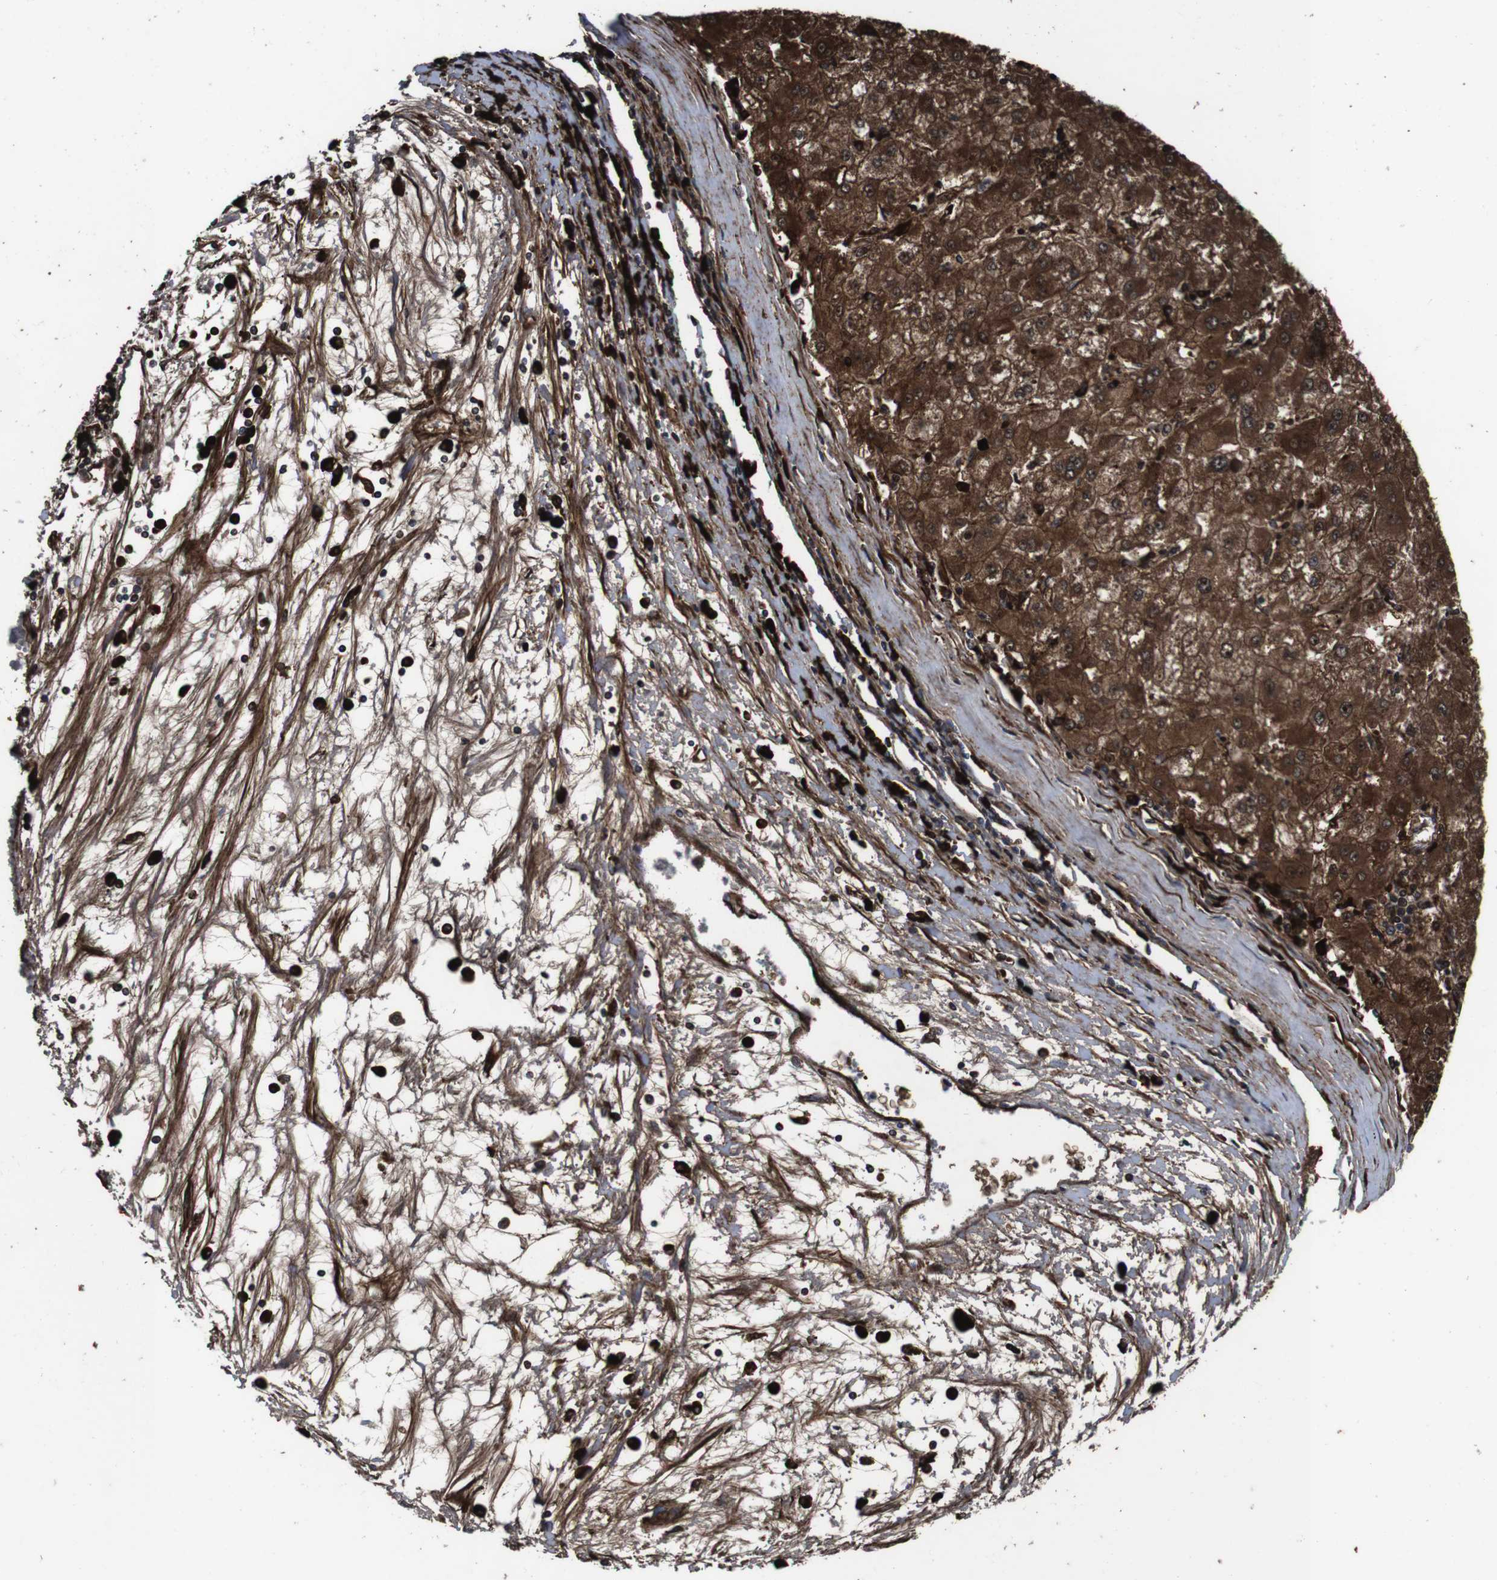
{"staining": {"intensity": "strong", "quantity": ">75%", "location": "cytoplasmic/membranous"}, "tissue": "liver cancer", "cell_type": "Tumor cells", "image_type": "cancer", "snomed": [{"axis": "morphology", "description": "Carcinoma, Hepatocellular, NOS"}, {"axis": "topography", "description": "Liver"}], "caption": "Immunohistochemistry micrograph of human liver cancer (hepatocellular carcinoma) stained for a protein (brown), which demonstrates high levels of strong cytoplasmic/membranous staining in approximately >75% of tumor cells.", "gene": "SMYD3", "patient": {"sex": "male", "age": 72}}